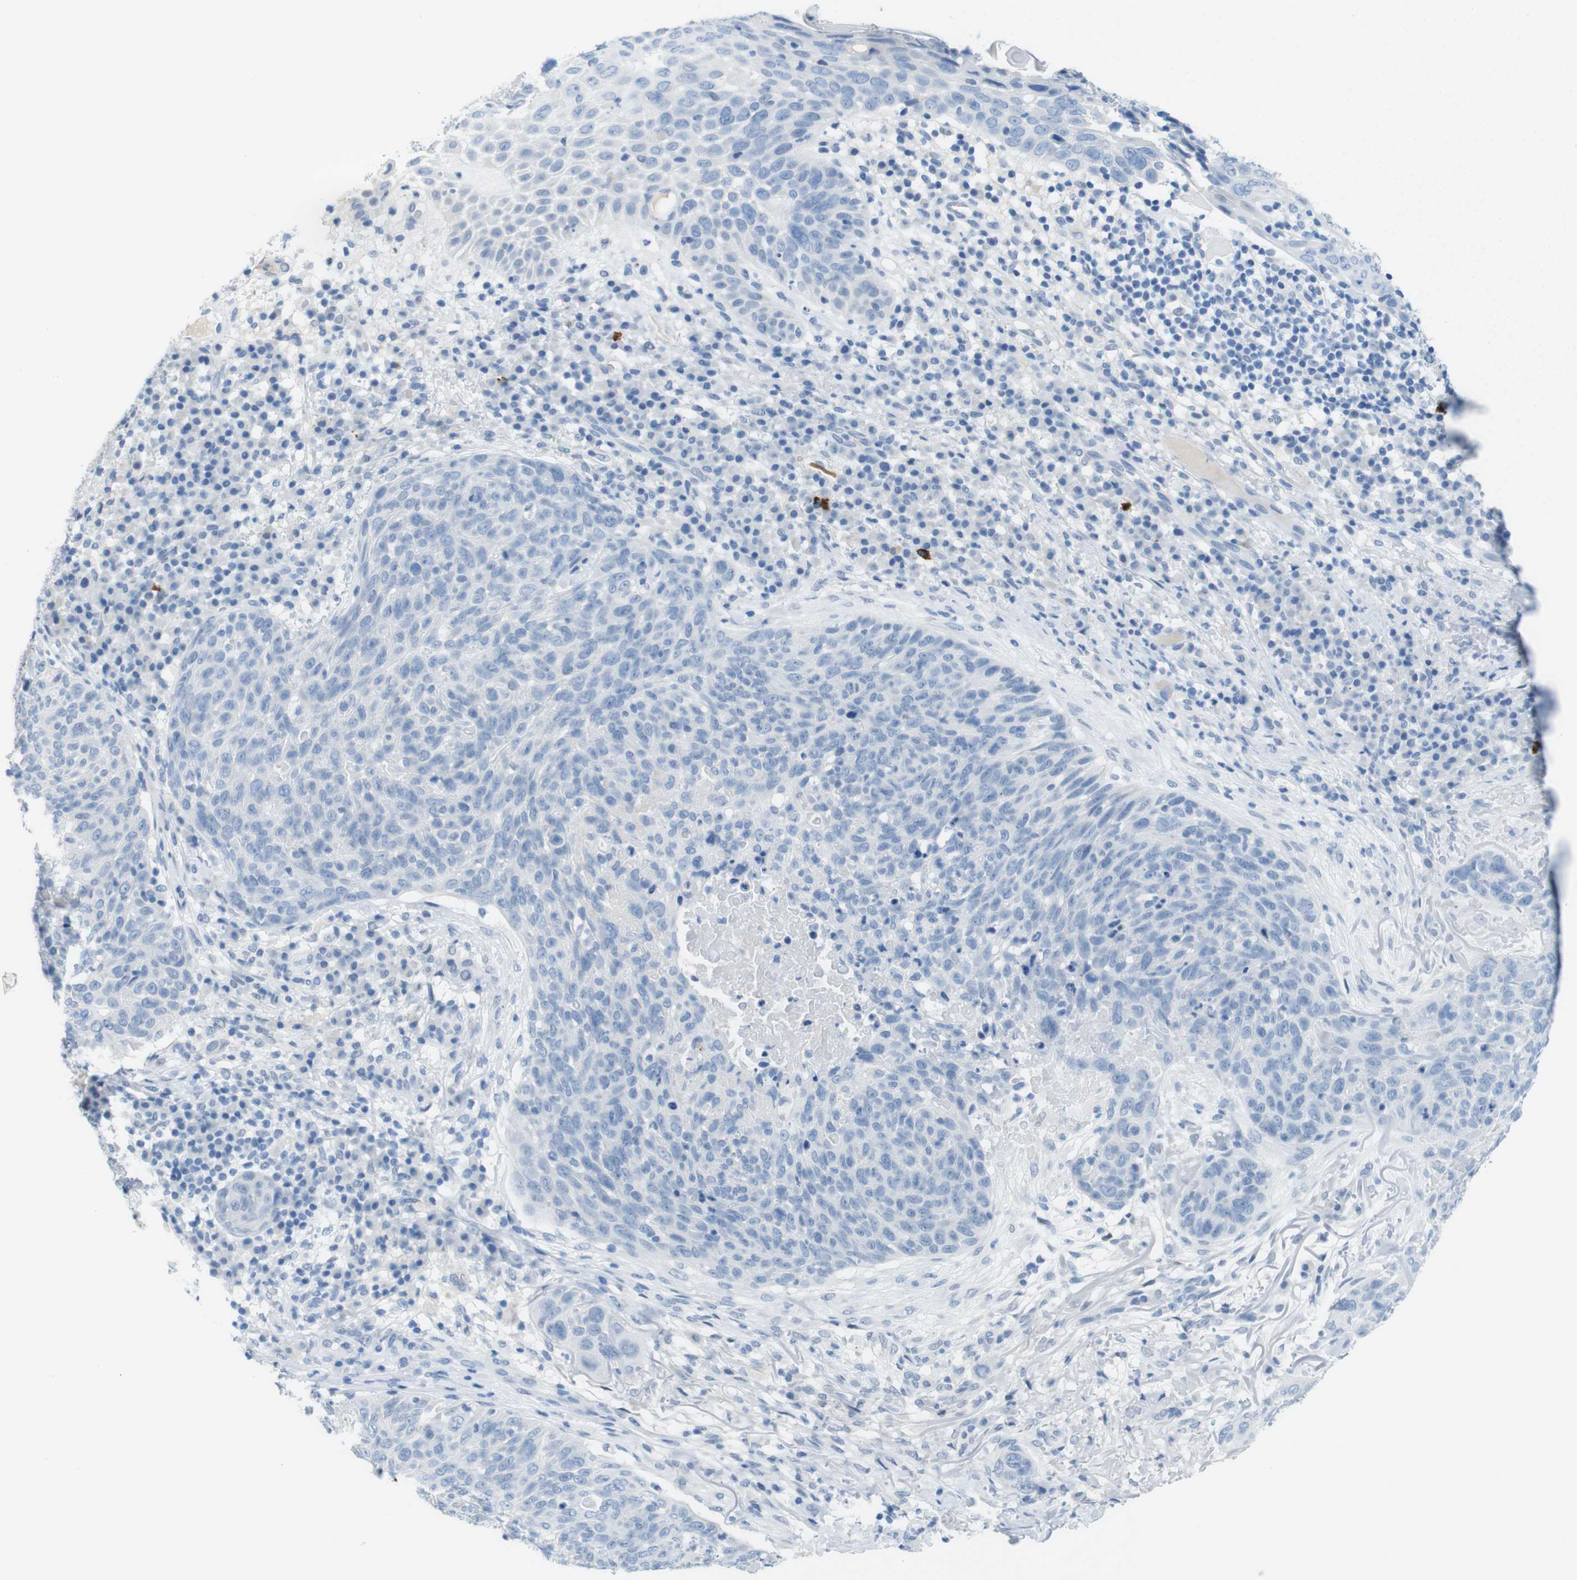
{"staining": {"intensity": "negative", "quantity": "none", "location": "none"}, "tissue": "skin cancer", "cell_type": "Tumor cells", "image_type": "cancer", "snomed": [{"axis": "morphology", "description": "Squamous cell carcinoma in situ, NOS"}, {"axis": "morphology", "description": "Squamous cell carcinoma, NOS"}, {"axis": "topography", "description": "Skin"}], "caption": "The immunohistochemistry micrograph has no significant positivity in tumor cells of skin cancer tissue.", "gene": "OPN1SW", "patient": {"sex": "male", "age": 93}}